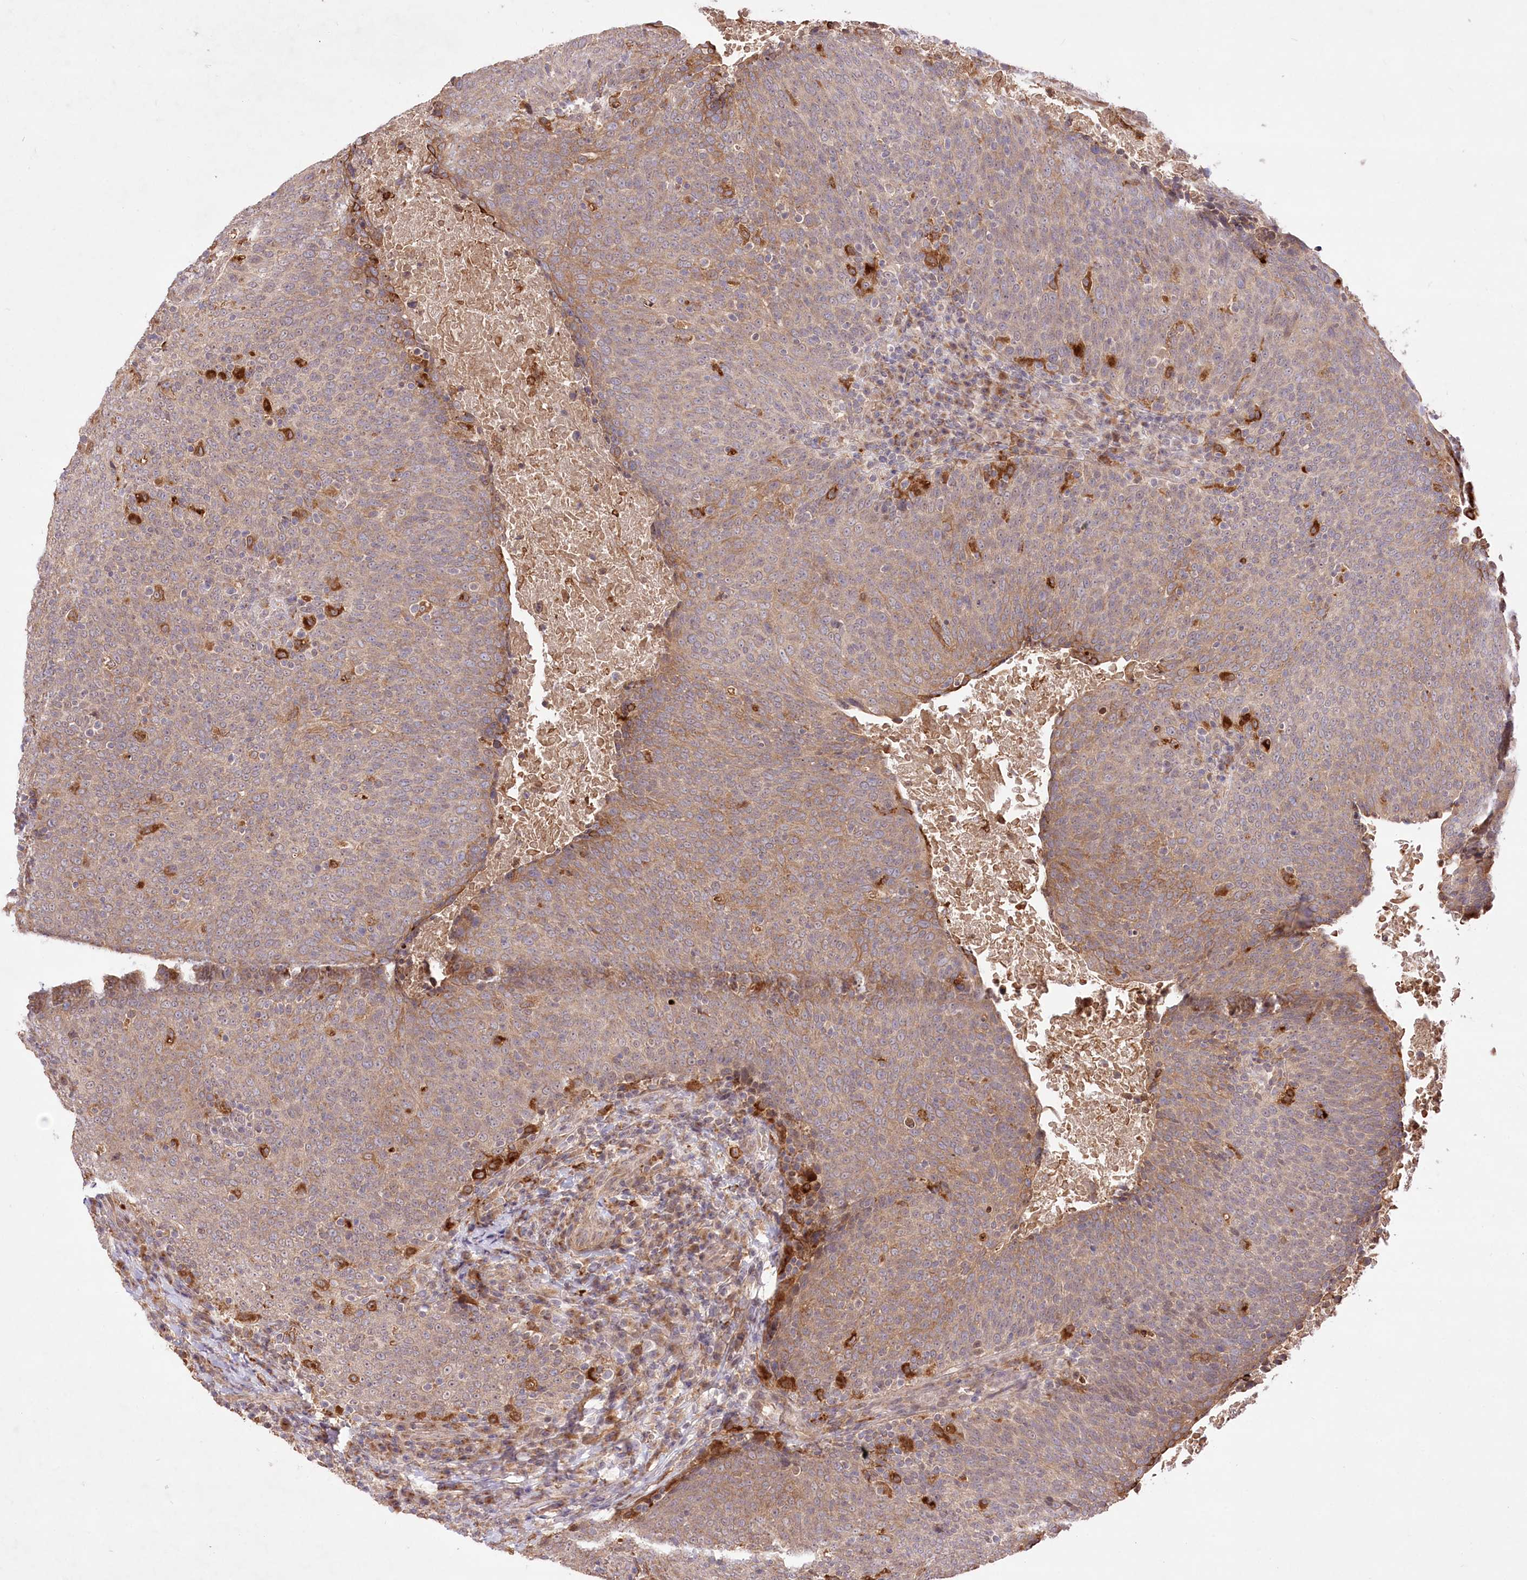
{"staining": {"intensity": "weak", "quantity": ">75%", "location": "cytoplasmic/membranous"}, "tissue": "head and neck cancer", "cell_type": "Tumor cells", "image_type": "cancer", "snomed": [{"axis": "morphology", "description": "Squamous cell carcinoma, NOS"}, {"axis": "morphology", "description": "Squamous cell carcinoma, metastatic, NOS"}, {"axis": "topography", "description": "Lymph node"}, {"axis": "topography", "description": "Head-Neck"}], "caption": "Protein expression analysis of head and neck cancer exhibits weak cytoplasmic/membranous staining in about >75% of tumor cells.", "gene": "HELT", "patient": {"sex": "male", "age": 62}}